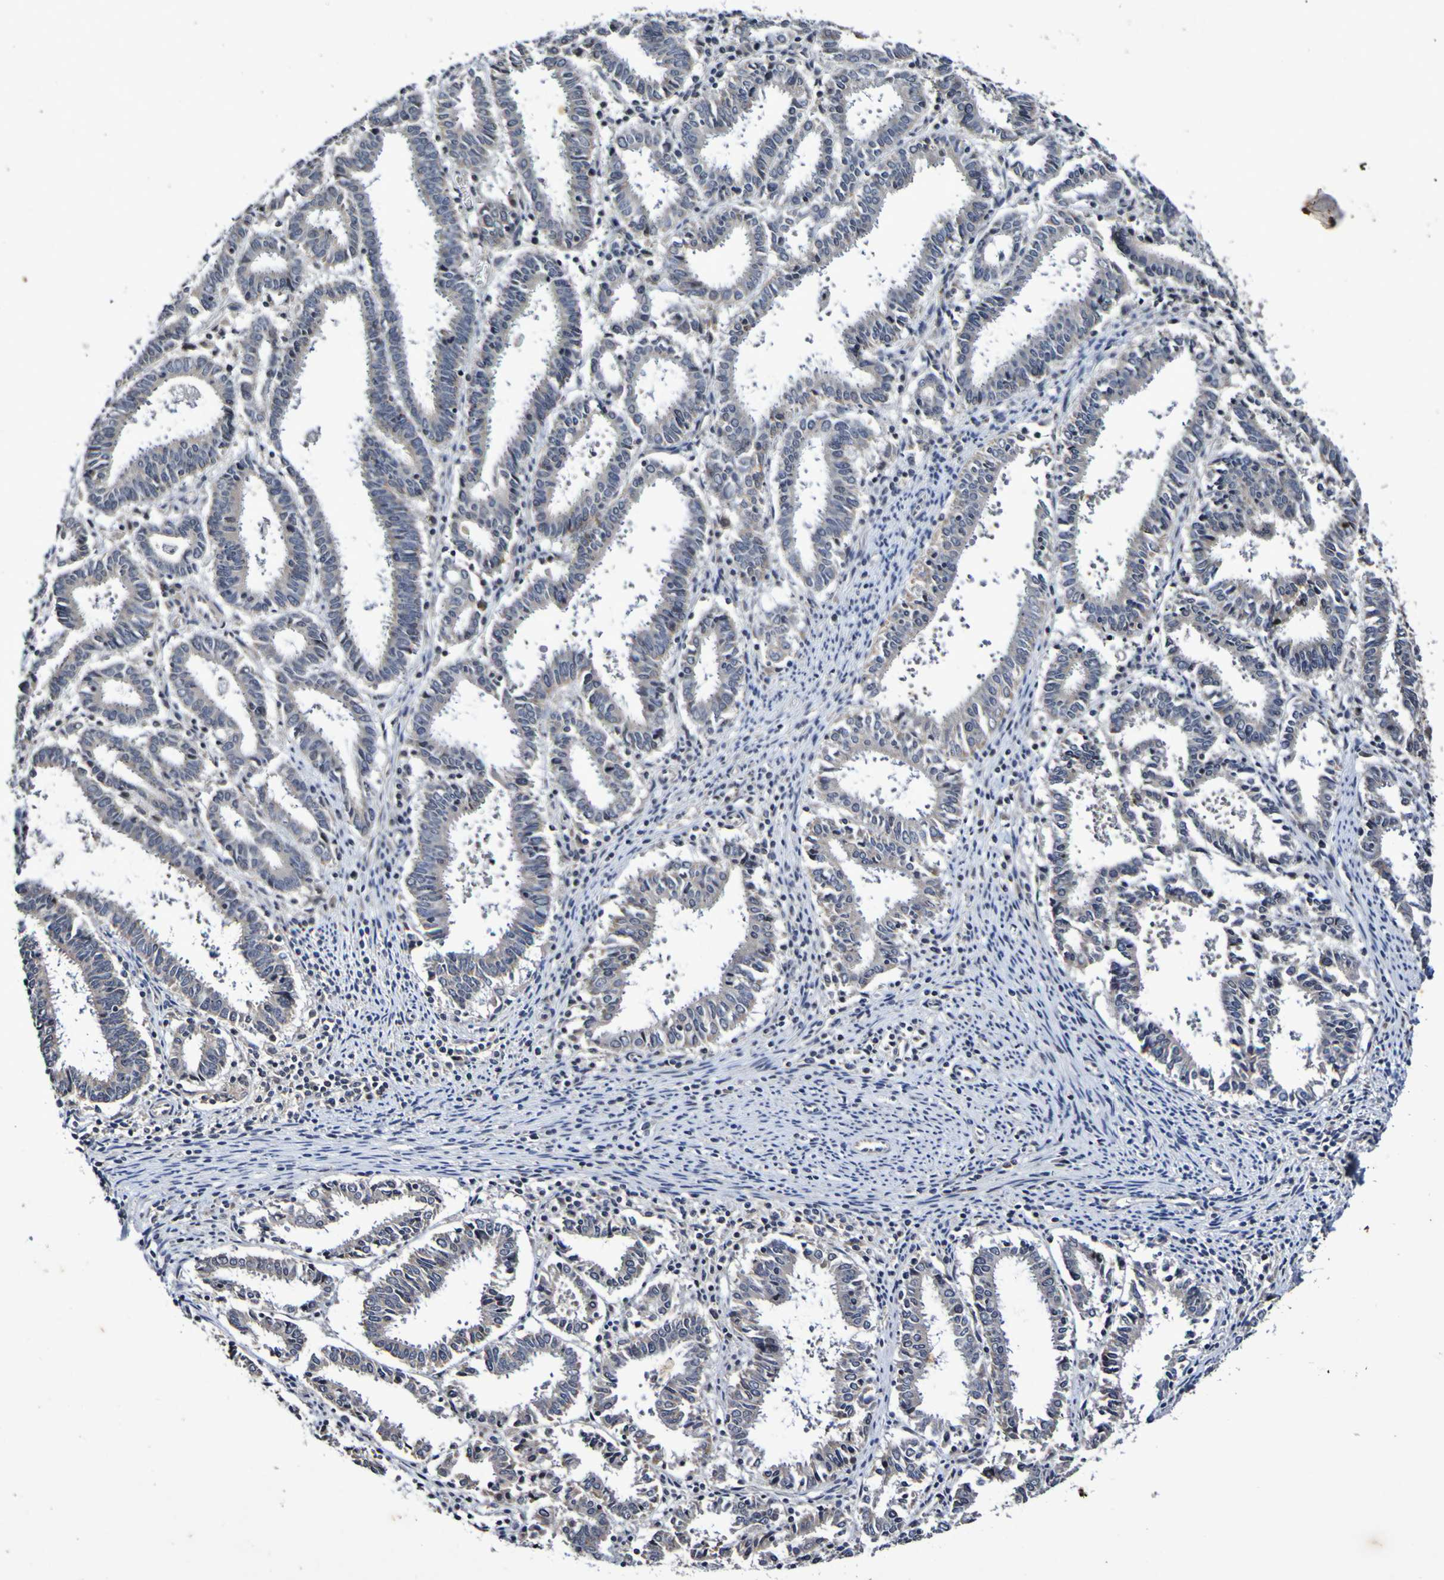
{"staining": {"intensity": "weak", "quantity": ">75%", "location": "cytoplasmic/membranous"}, "tissue": "endometrial cancer", "cell_type": "Tumor cells", "image_type": "cancer", "snomed": [{"axis": "morphology", "description": "Adenocarcinoma, NOS"}, {"axis": "topography", "description": "Uterus"}], "caption": "There is low levels of weak cytoplasmic/membranous expression in tumor cells of endometrial adenocarcinoma, as demonstrated by immunohistochemical staining (brown color).", "gene": "PTP4A2", "patient": {"sex": "female", "age": 83}}